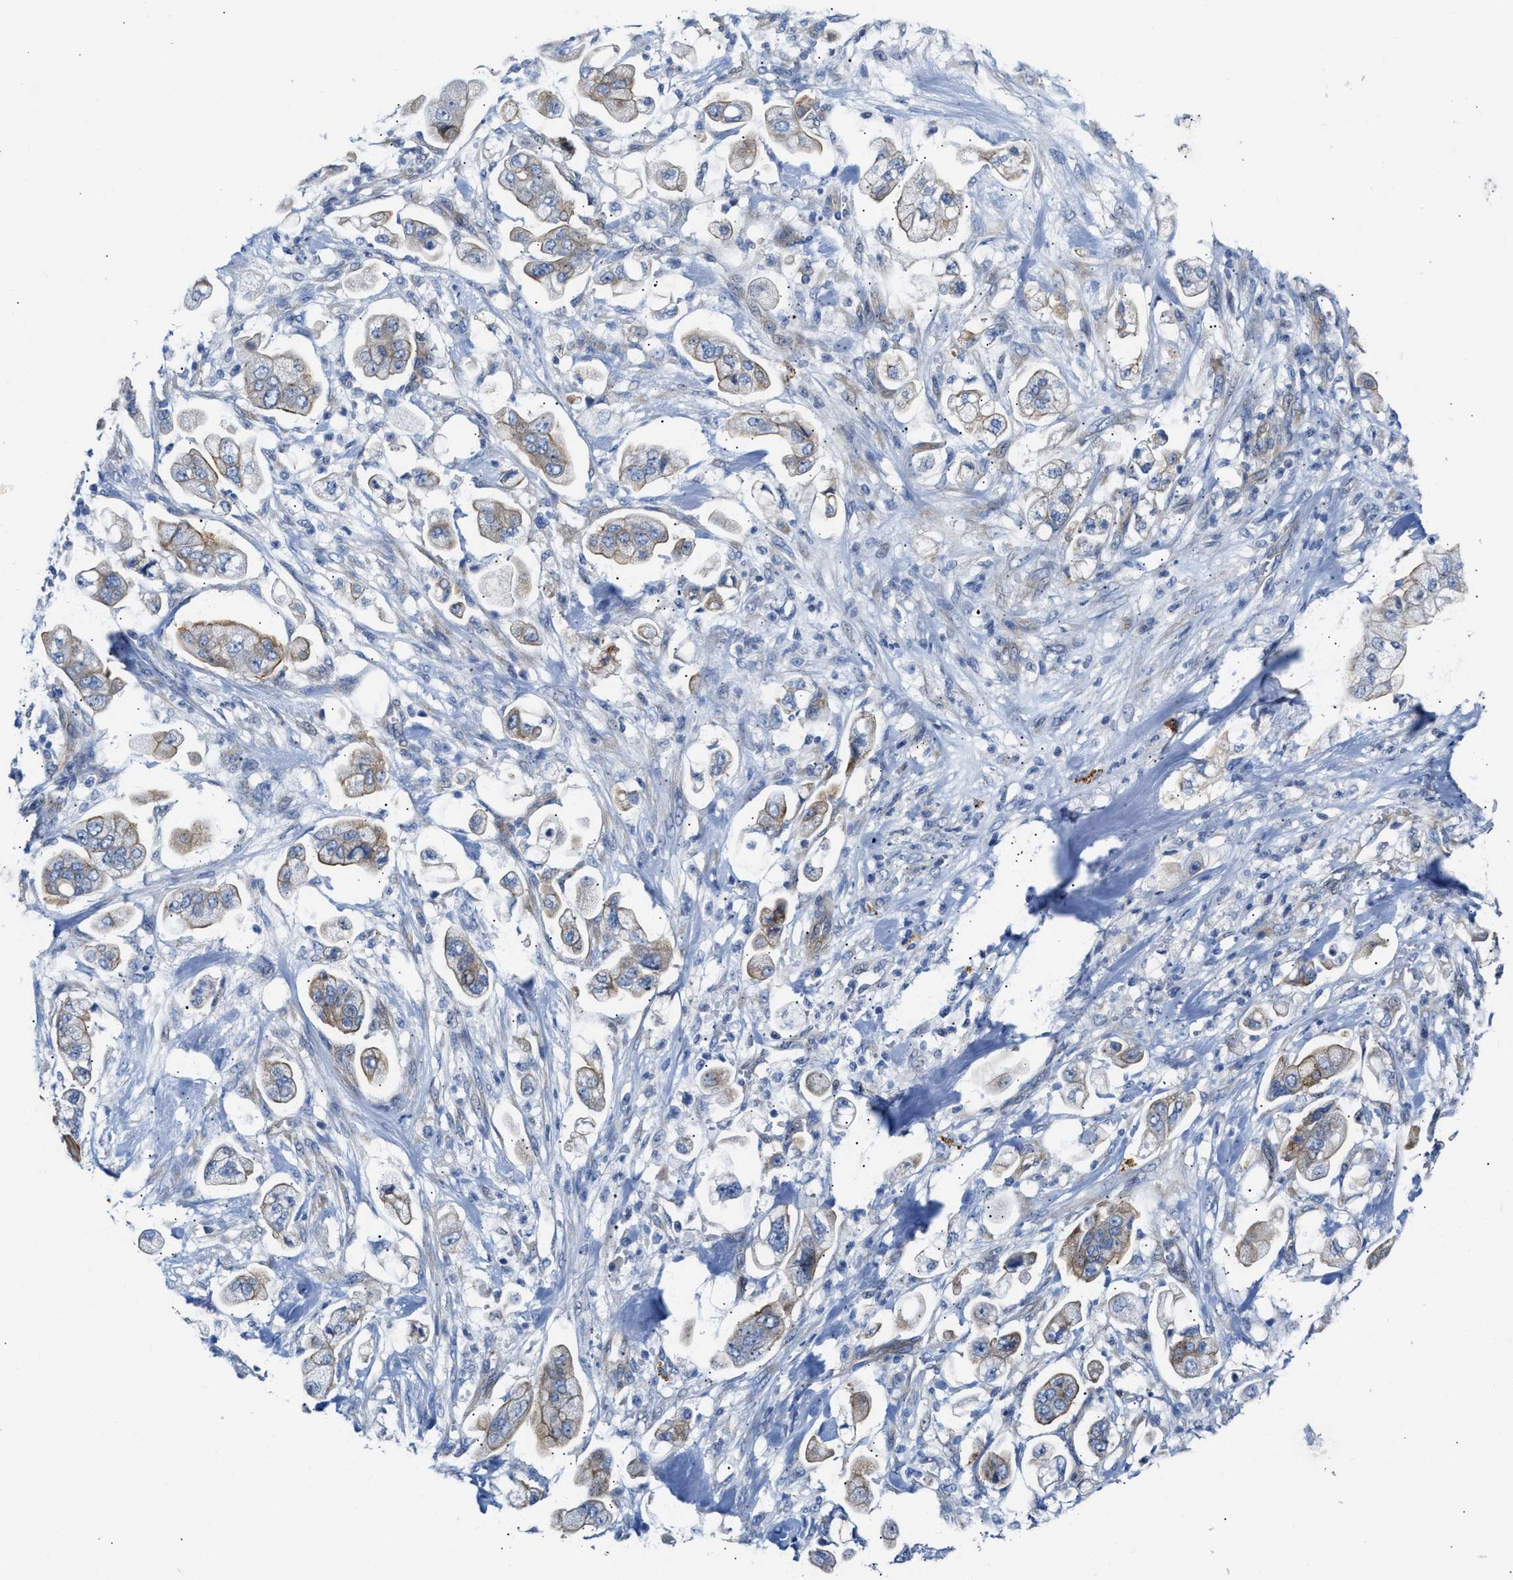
{"staining": {"intensity": "weak", "quantity": "<25%", "location": "cytoplasmic/membranous"}, "tissue": "stomach cancer", "cell_type": "Tumor cells", "image_type": "cancer", "snomed": [{"axis": "morphology", "description": "Adenocarcinoma, NOS"}, {"axis": "topography", "description": "Stomach"}], "caption": "DAB immunohistochemical staining of stomach adenocarcinoma displays no significant staining in tumor cells.", "gene": "FHL1", "patient": {"sex": "male", "age": 62}}